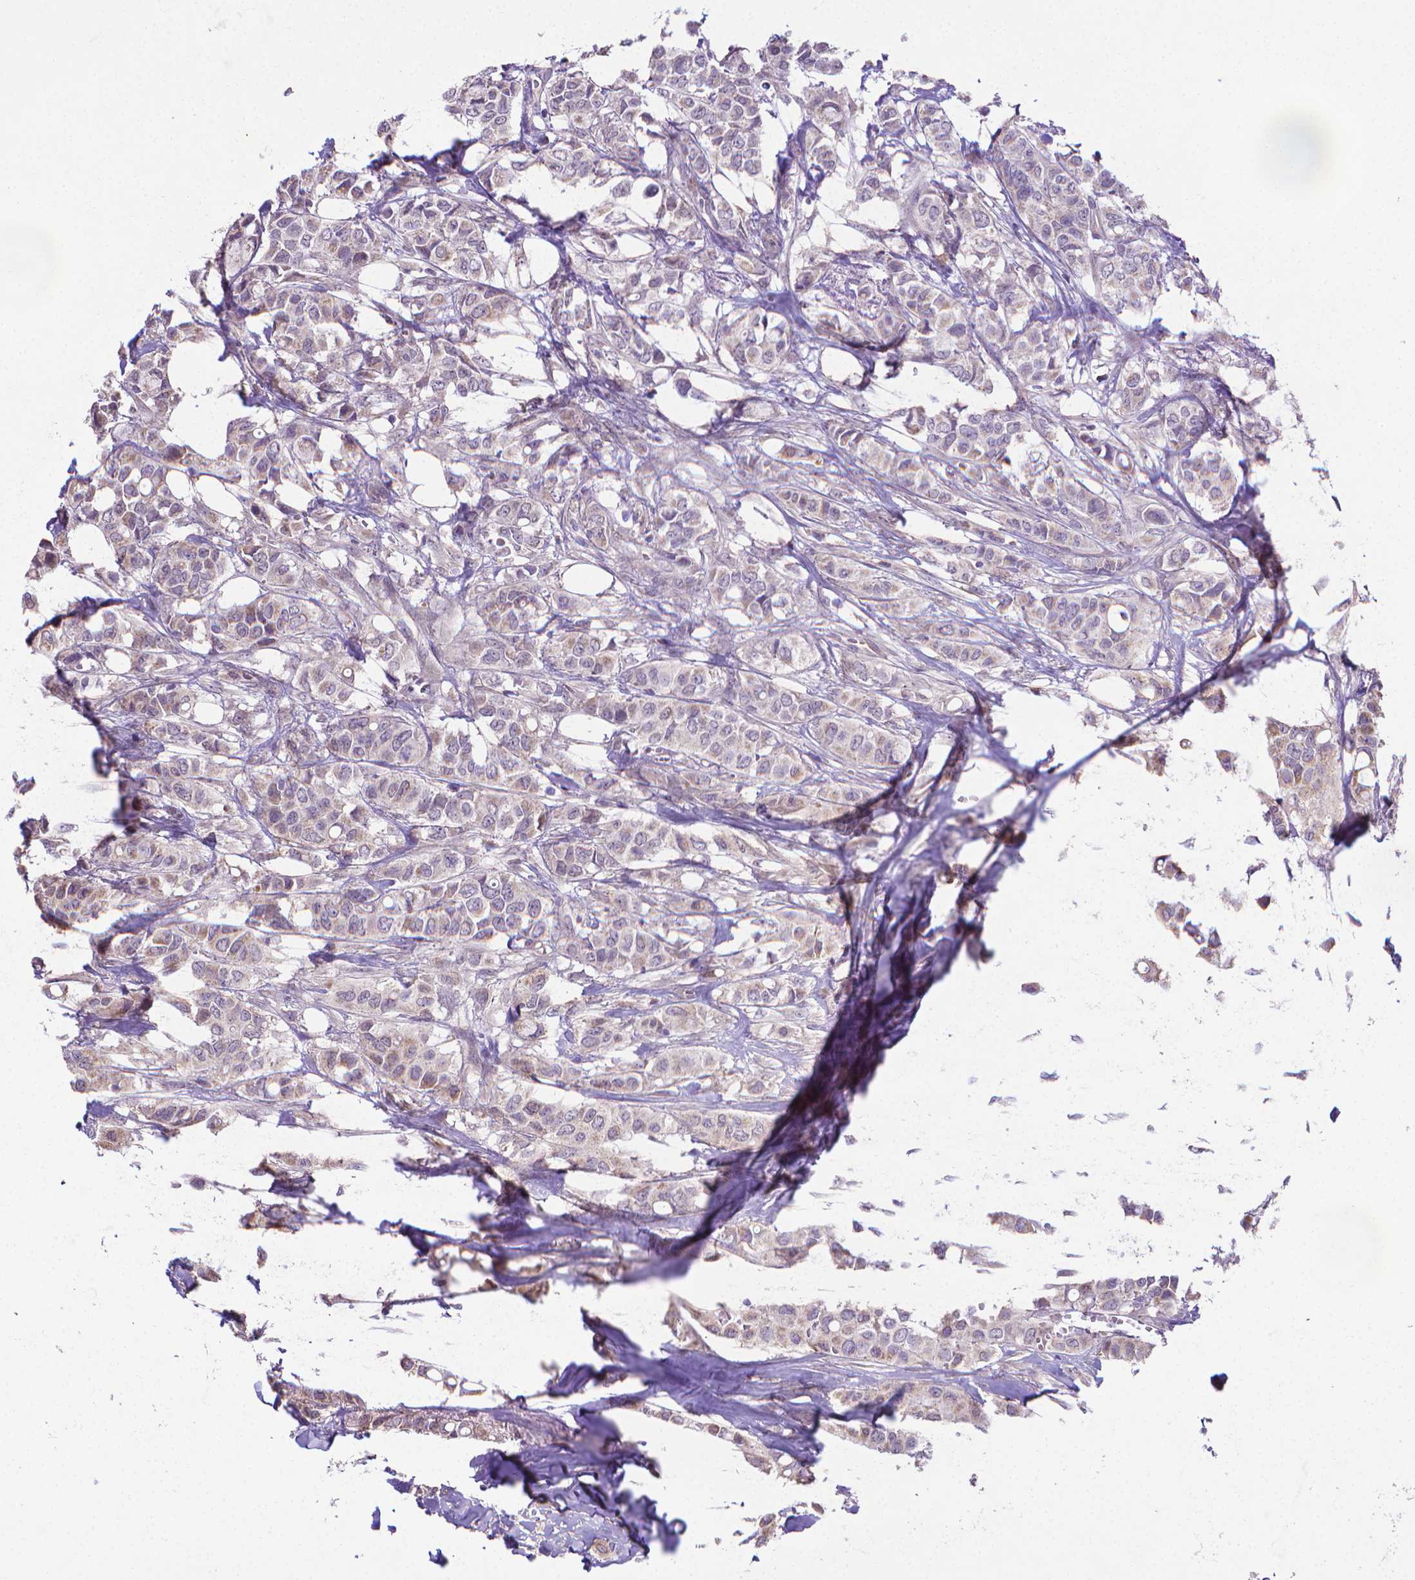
{"staining": {"intensity": "negative", "quantity": "none", "location": "none"}, "tissue": "breast cancer", "cell_type": "Tumor cells", "image_type": "cancer", "snomed": [{"axis": "morphology", "description": "Duct carcinoma"}, {"axis": "topography", "description": "Breast"}], "caption": "There is no significant expression in tumor cells of breast cancer (invasive ductal carcinoma).", "gene": "GPR63", "patient": {"sex": "female", "age": 85}}